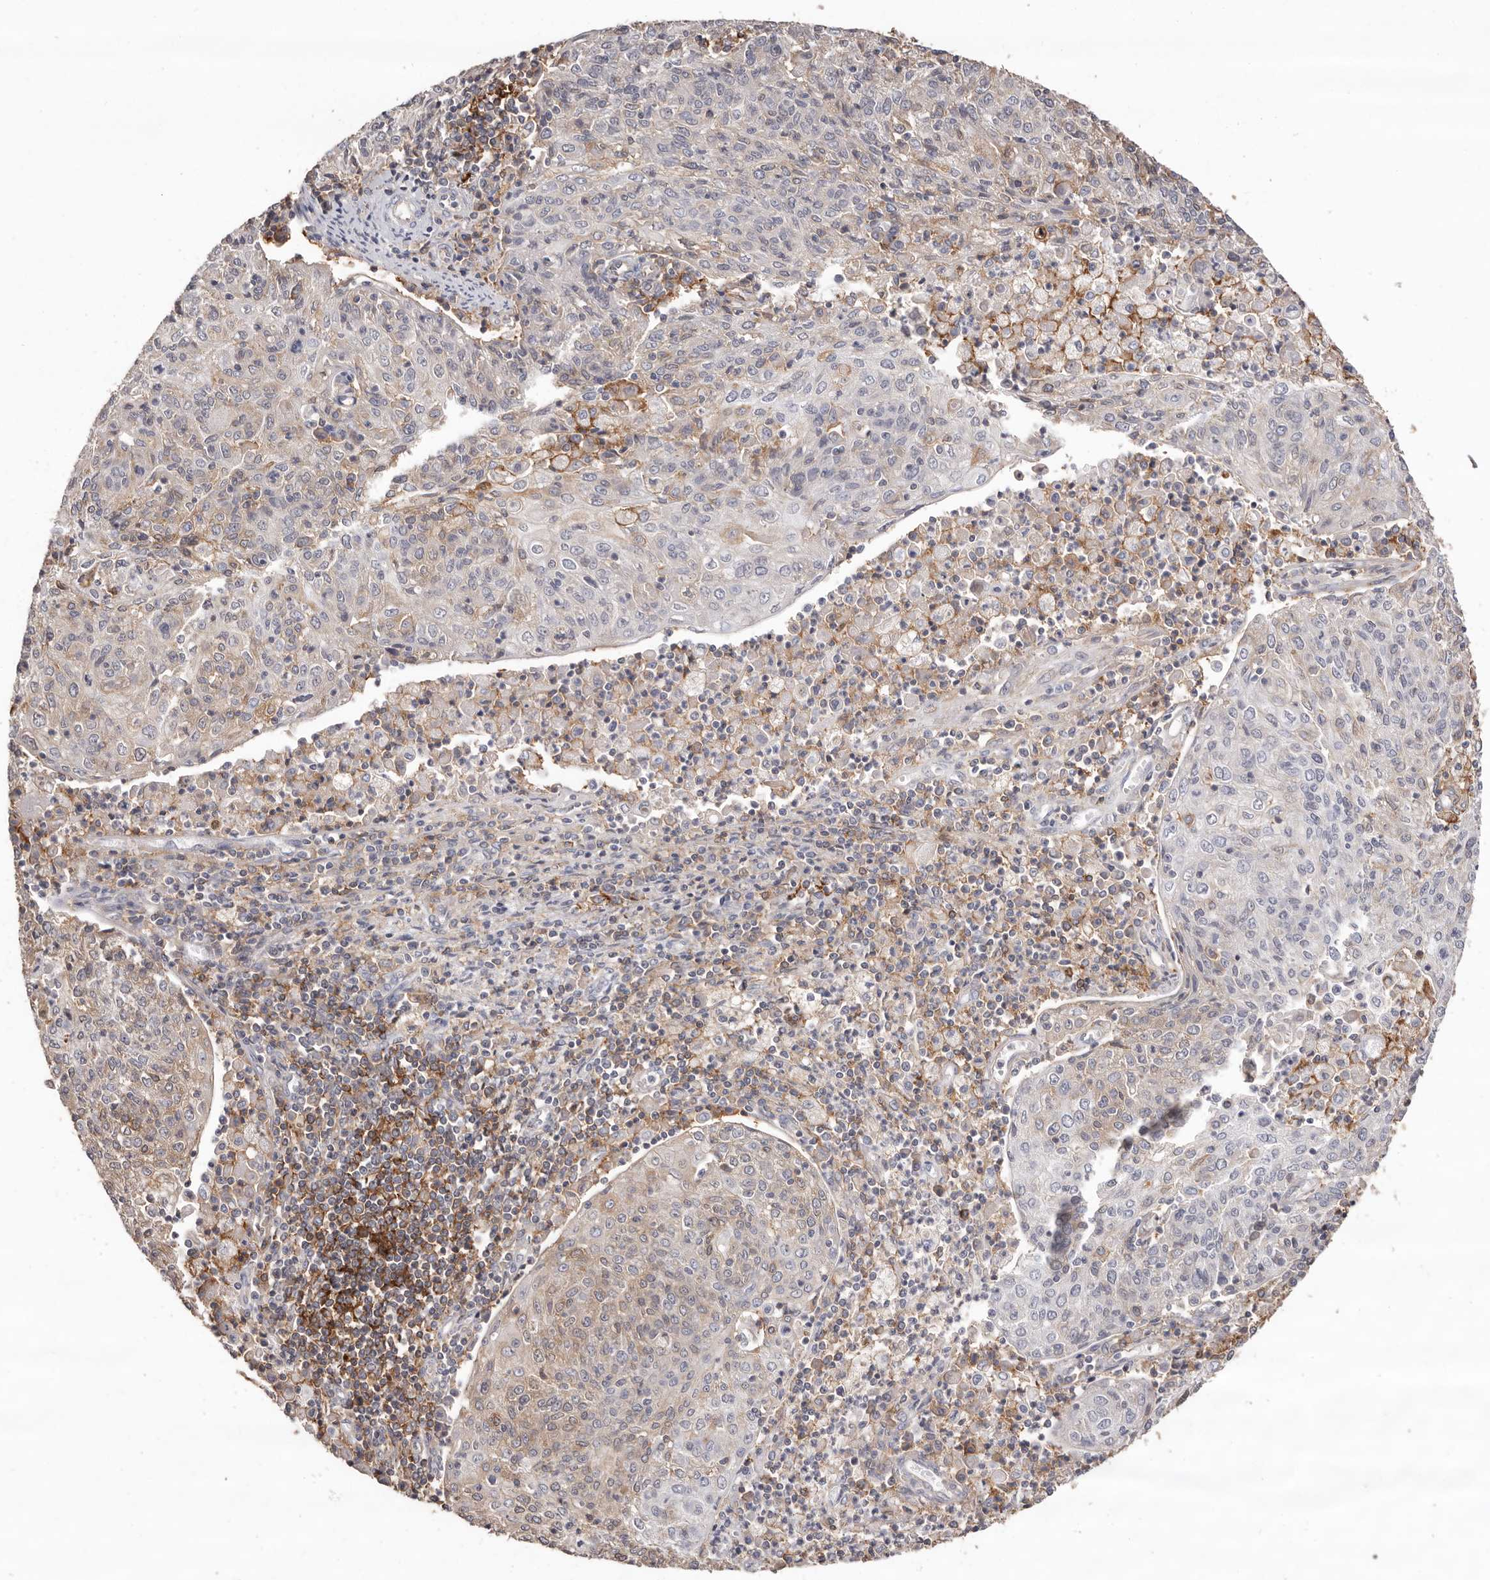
{"staining": {"intensity": "moderate", "quantity": "<25%", "location": "cytoplasmic/membranous"}, "tissue": "cervical cancer", "cell_type": "Tumor cells", "image_type": "cancer", "snomed": [{"axis": "morphology", "description": "Squamous cell carcinoma, NOS"}, {"axis": "topography", "description": "Cervix"}], "caption": "A high-resolution micrograph shows immunohistochemistry staining of cervical cancer, which exhibits moderate cytoplasmic/membranous expression in approximately <25% of tumor cells.", "gene": "MMACHC", "patient": {"sex": "female", "age": 48}}